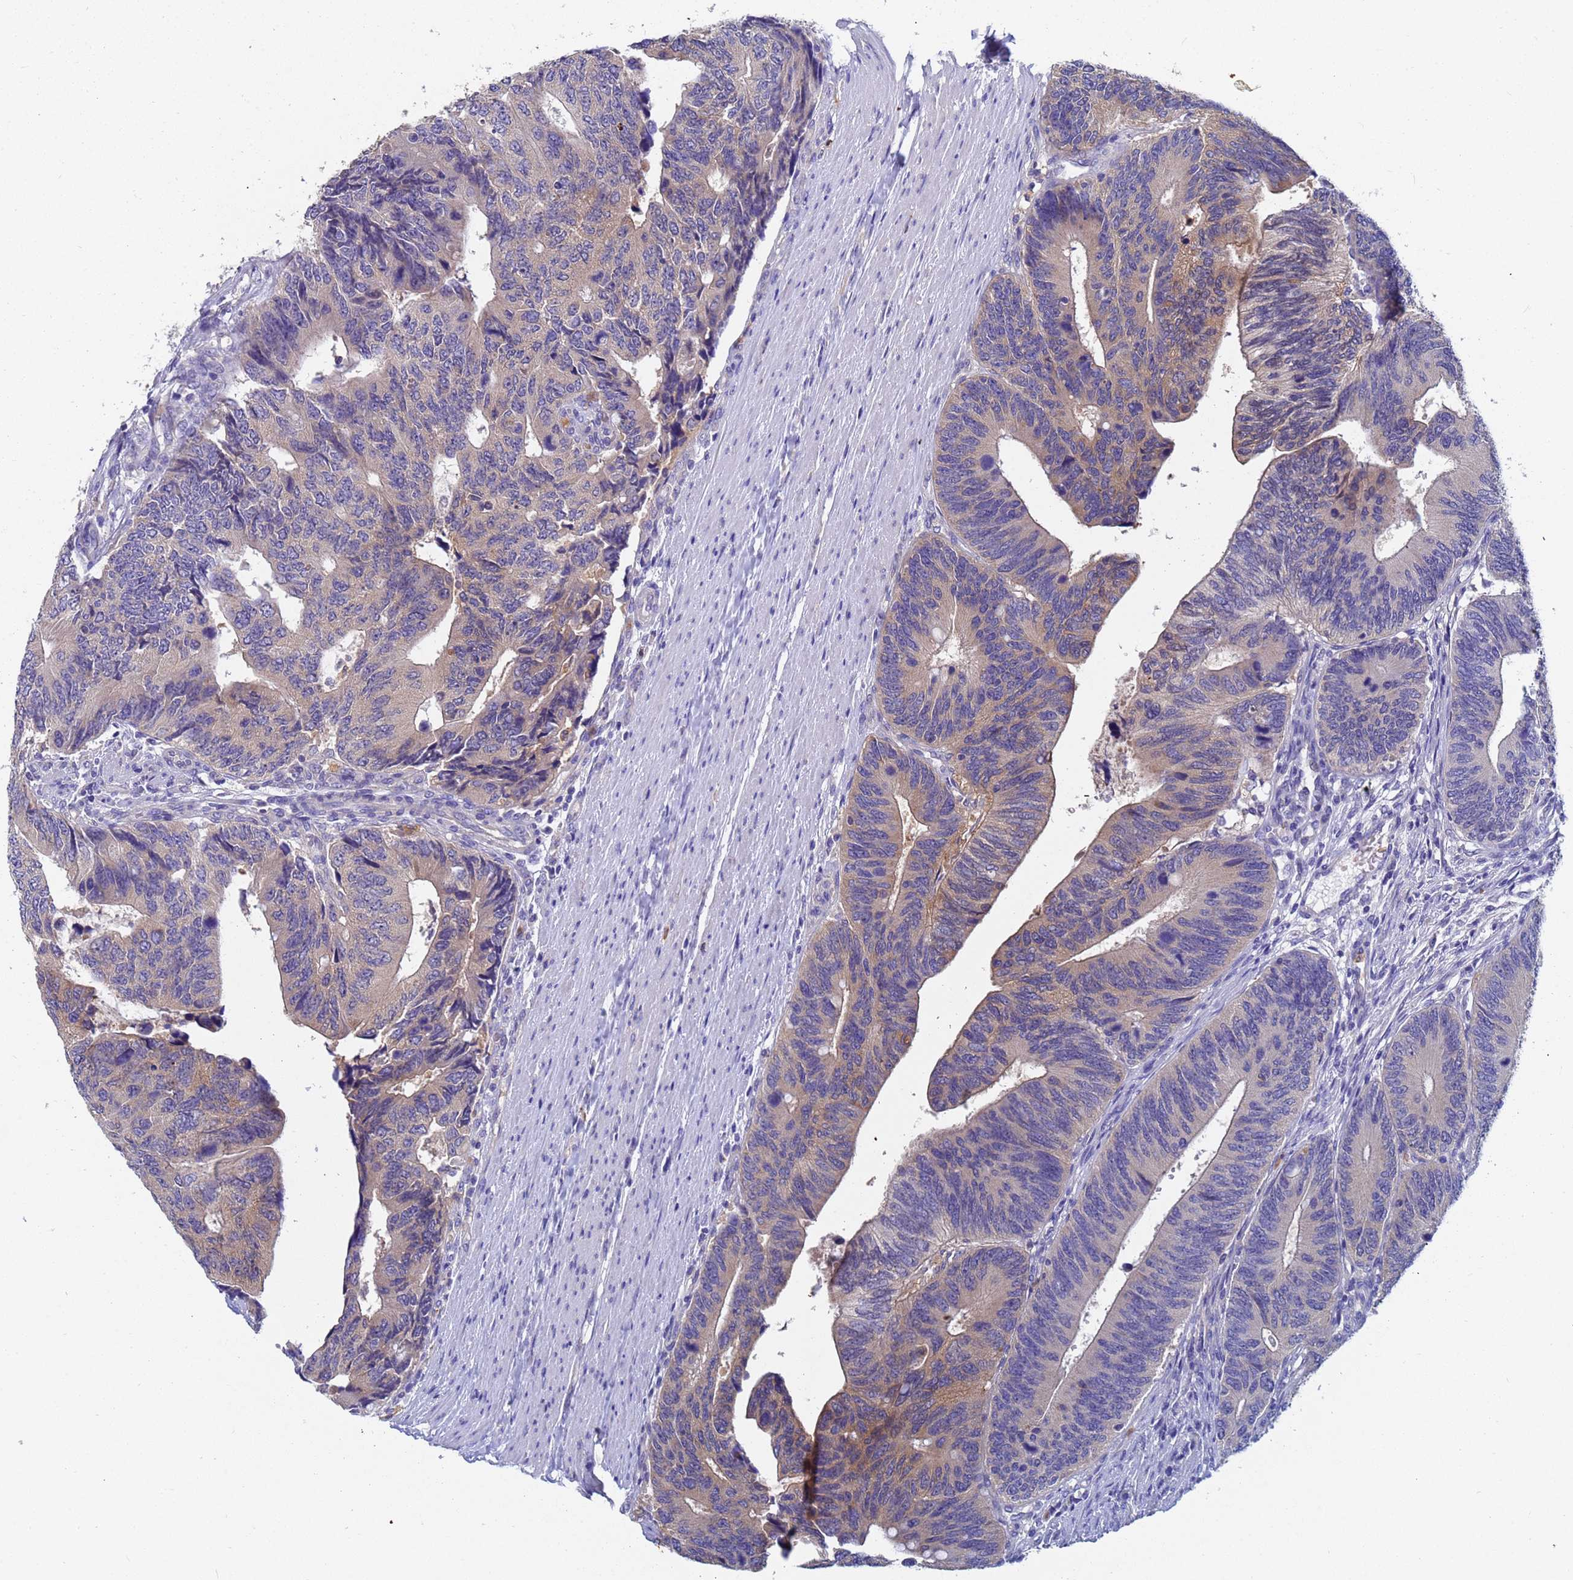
{"staining": {"intensity": "weak", "quantity": "25%-75%", "location": "cytoplasmic/membranous"}, "tissue": "colorectal cancer", "cell_type": "Tumor cells", "image_type": "cancer", "snomed": [{"axis": "morphology", "description": "Adenocarcinoma, NOS"}, {"axis": "topography", "description": "Colon"}], "caption": "DAB immunohistochemical staining of human adenocarcinoma (colorectal) exhibits weak cytoplasmic/membranous protein expression in about 25%-75% of tumor cells. The protein is shown in brown color, while the nuclei are stained blue.", "gene": "TTLL11", "patient": {"sex": "male", "age": 87}}